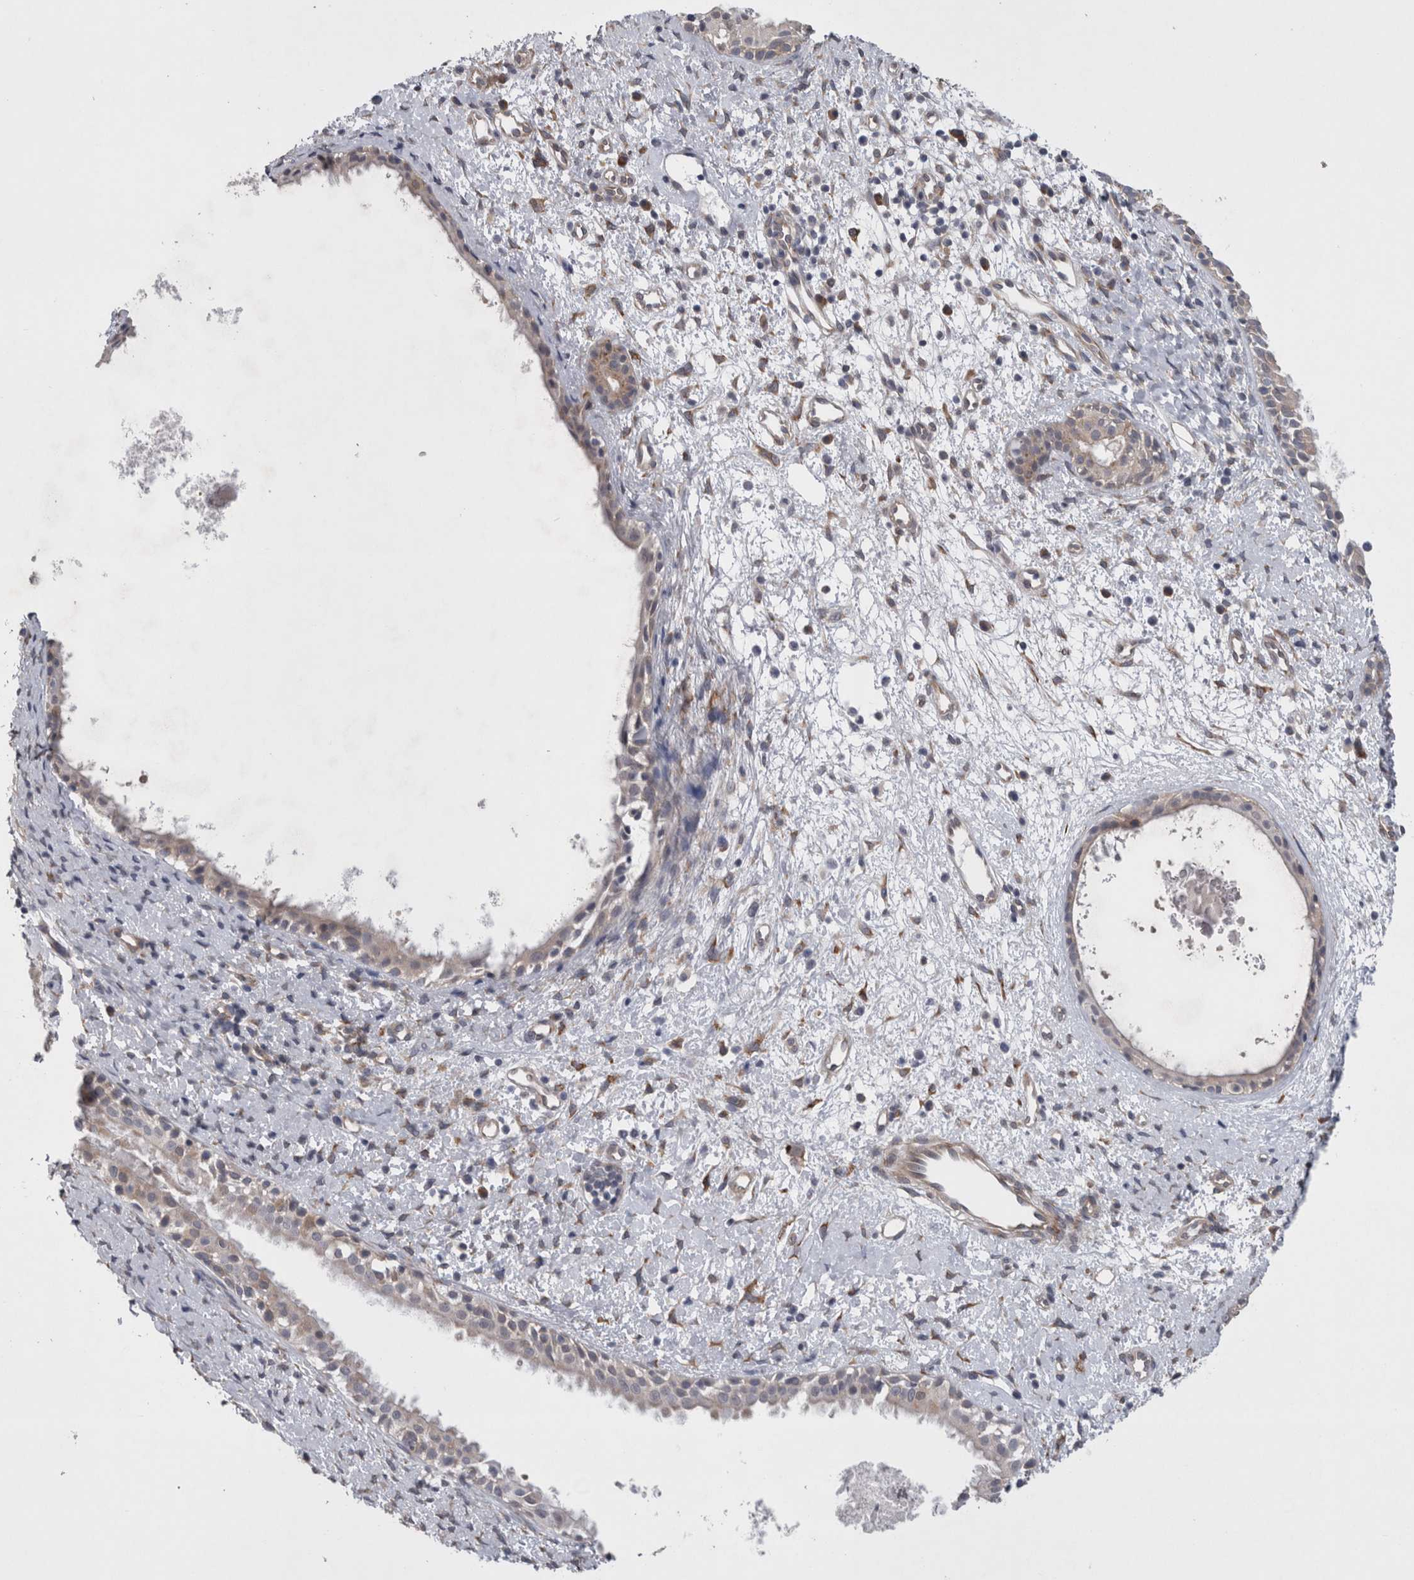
{"staining": {"intensity": "moderate", "quantity": "<25%", "location": "cytoplasmic/membranous"}, "tissue": "nasopharynx", "cell_type": "Respiratory epithelial cells", "image_type": "normal", "snomed": [{"axis": "morphology", "description": "Normal tissue, NOS"}, {"axis": "topography", "description": "Nasopharynx"}], "caption": "Immunohistochemistry (IHC) micrograph of normal nasopharynx: nasopharynx stained using immunohistochemistry reveals low levels of moderate protein expression localized specifically in the cytoplasmic/membranous of respiratory epithelial cells, appearing as a cytoplasmic/membranous brown color.", "gene": "DDX6", "patient": {"sex": "male", "age": 22}}